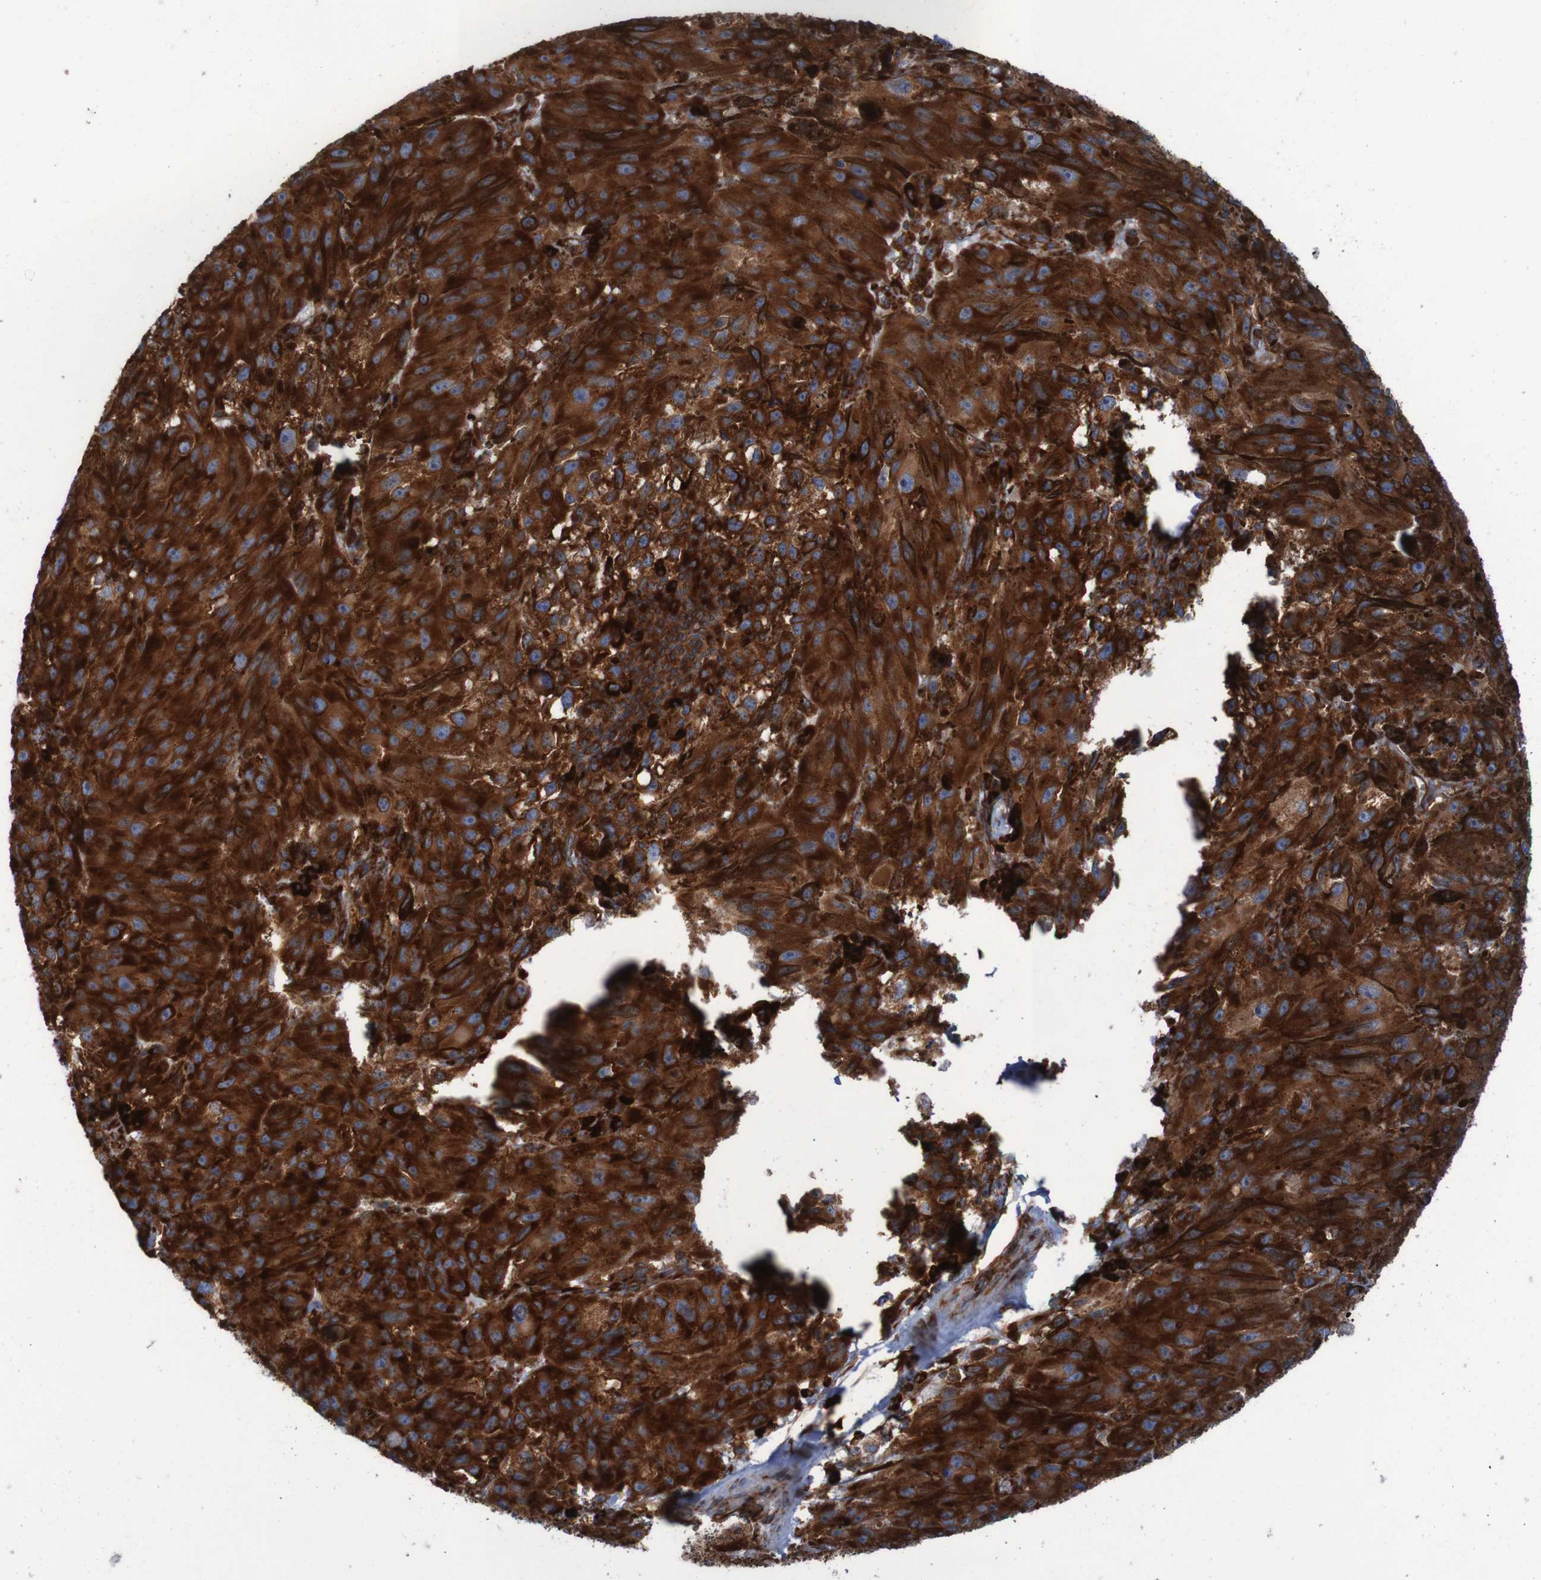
{"staining": {"intensity": "strong", "quantity": ">75%", "location": "cytoplasmic/membranous"}, "tissue": "melanoma", "cell_type": "Tumor cells", "image_type": "cancer", "snomed": [{"axis": "morphology", "description": "Malignant melanoma, NOS"}, {"axis": "topography", "description": "Skin"}], "caption": "High-power microscopy captured an immunohistochemistry image of malignant melanoma, revealing strong cytoplasmic/membranous positivity in about >75% of tumor cells.", "gene": "RPL10", "patient": {"sex": "female", "age": 104}}